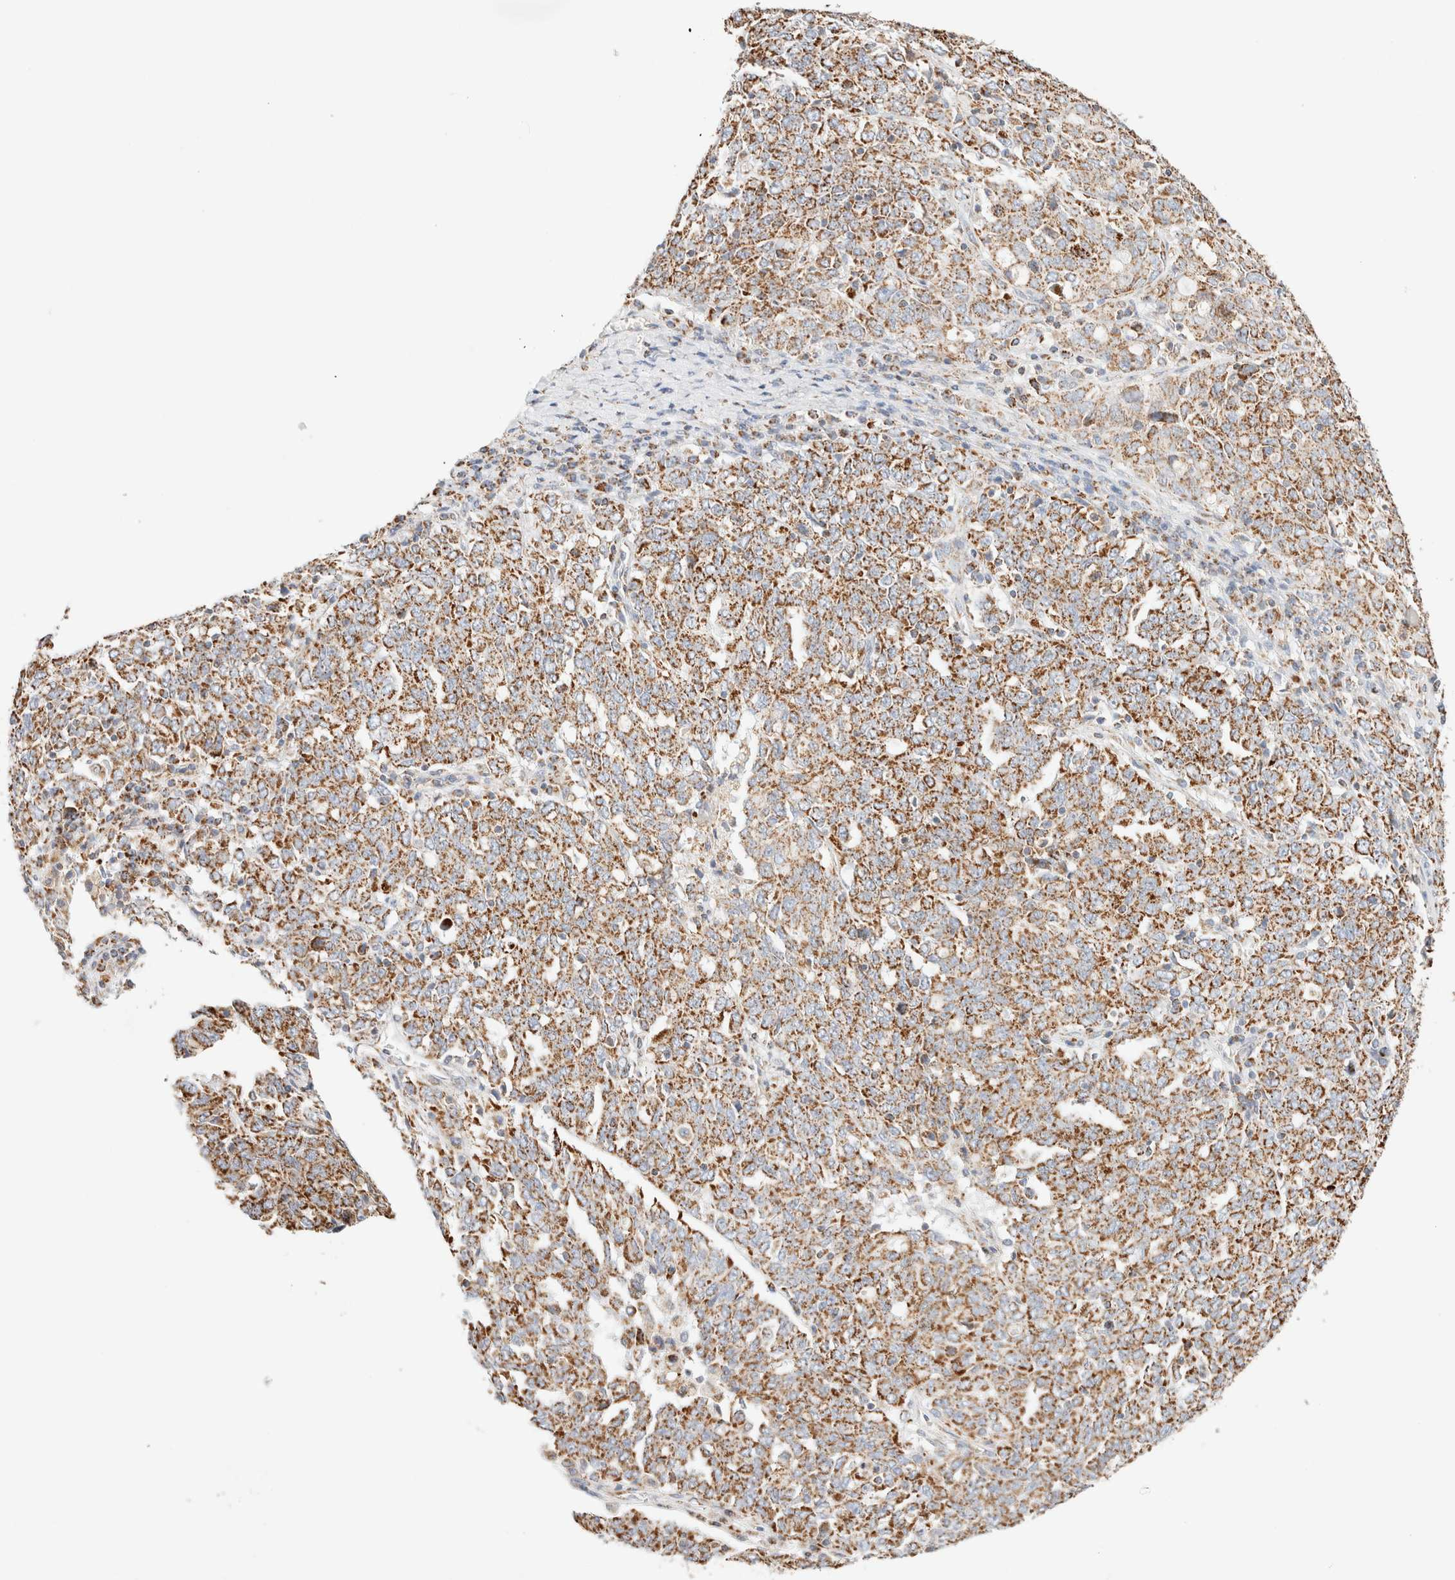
{"staining": {"intensity": "moderate", "quantity": ">75%", "location": "cytoplasmic/membranous"}, "tissue": "ovarian cancer", "cell_type": "Tumor cells", "image_type": "cancer", "snomed": [{"axis": "morphology", "description": "Carcinoma, endometroid"}, {"axis": "topography", "description": "Ovary"}], "caption": "Ovarian cancer stained with DAB IHC displays medium levels of moderate cytoplasmic/membranous staining in approximately >75% of tumor cells. The protein is stained brown, and the nuclei are stained in blue (DAB (3,3'-diaminobenzidine) IHC with brightfield microscopy, high magnification).", "gene": "PHB2", "patient": {"sex": "female", "age": 62}}